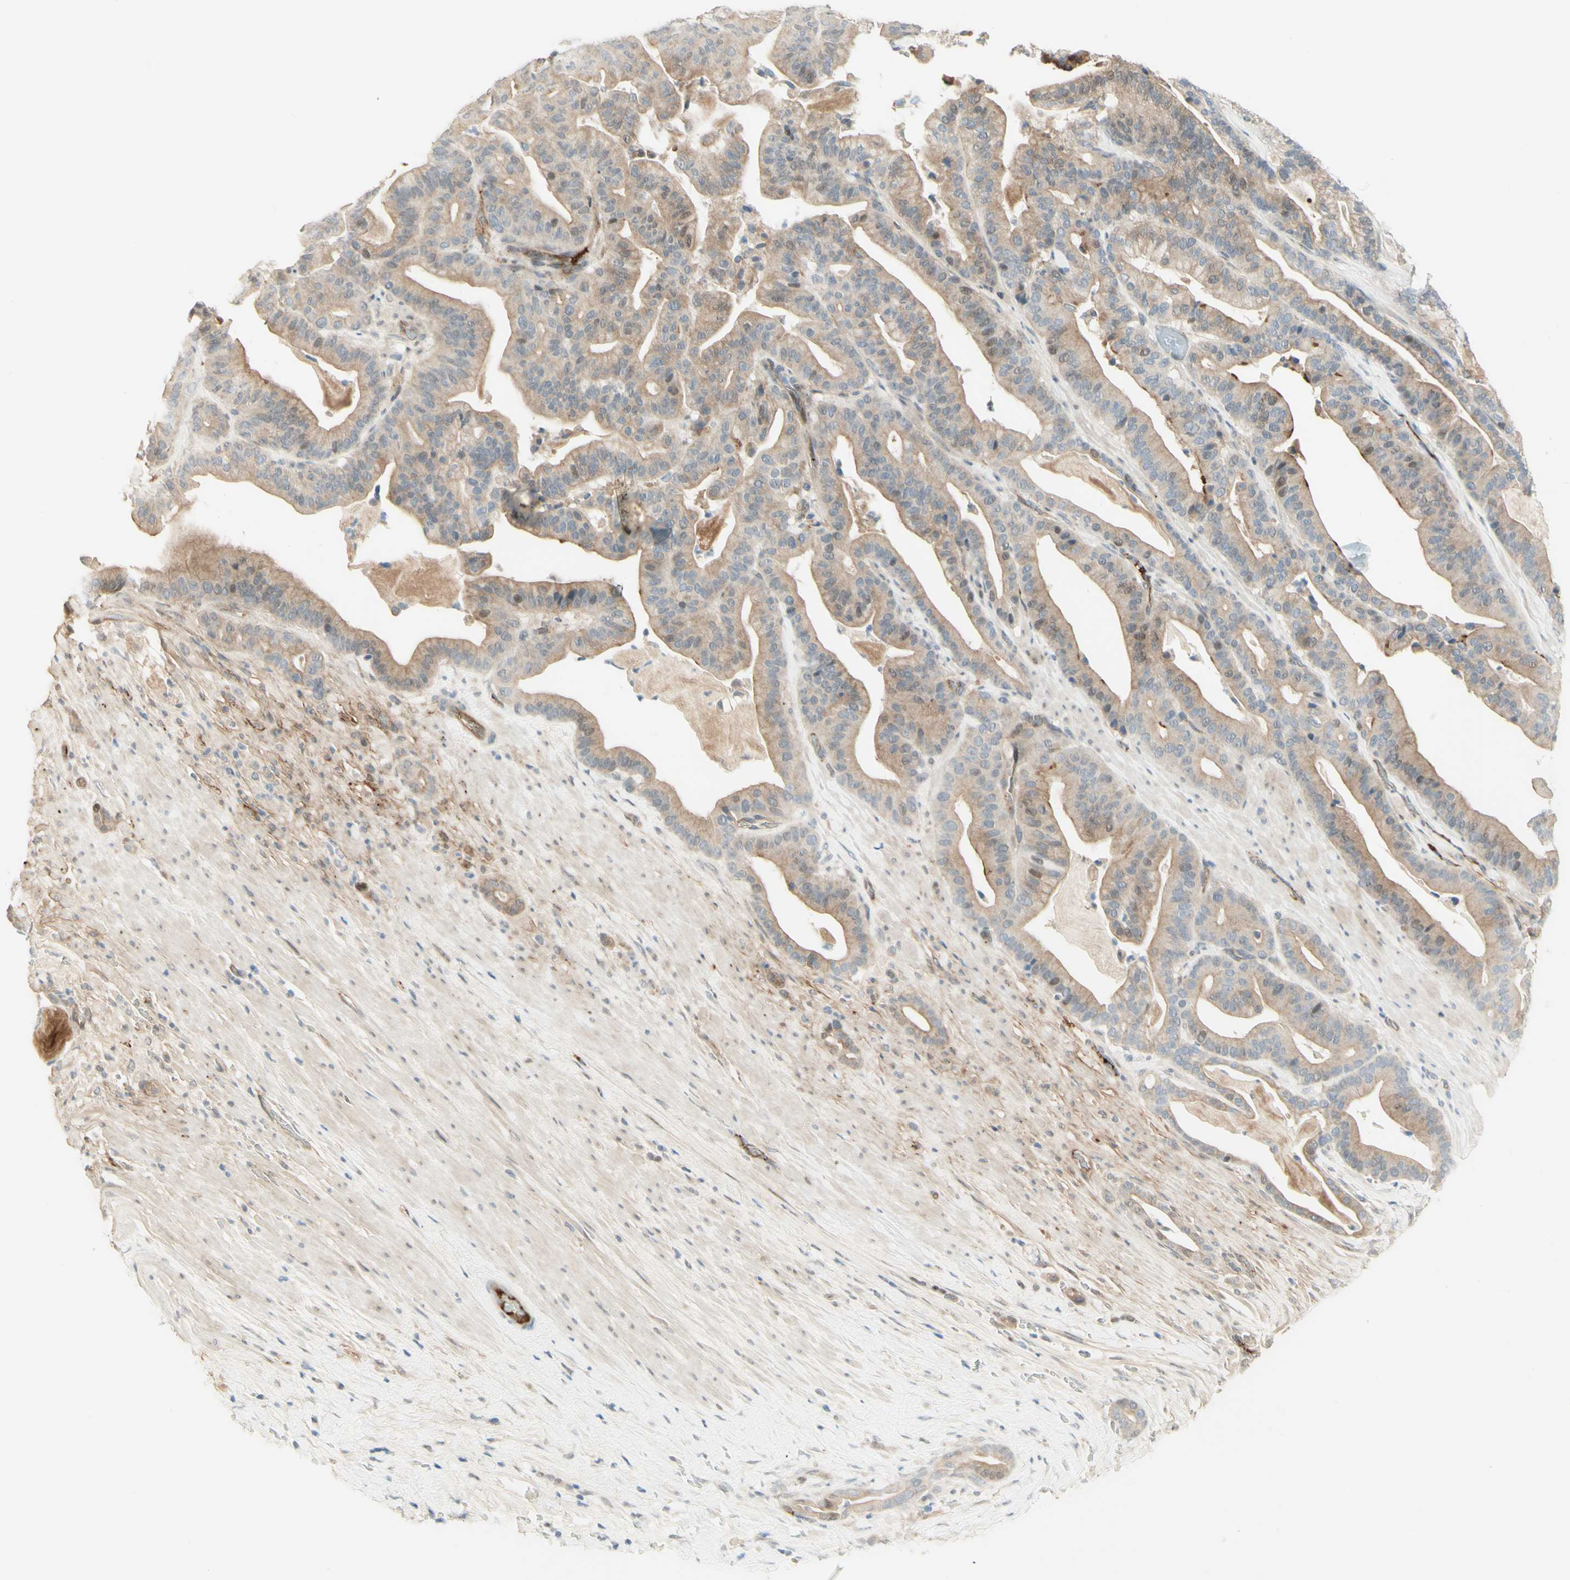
{"staining": {"intensity": "weak", "quantity": ">75%", "location": "cytoplasmic/membranous,nuclear"}, "tissue": "pancreatic cancer", "cell_type": "Tumor cells", "image_type": "cancer", "snomed": [{"axis": "morphology", "description": "Adenocarcinoma, NOS"}, {"axis": "topography", "description": "Pancreas"}], "caption": "This is a histology image of immunohistochemistry (IHC) staining of adenocarcinoma (pancreatic), which shows weak positivity in the cytoplasmic/membranous and nuclear of tumor cells.", "gene": "ANGPT2", "patient": {"sex": "male", "age": 63}}